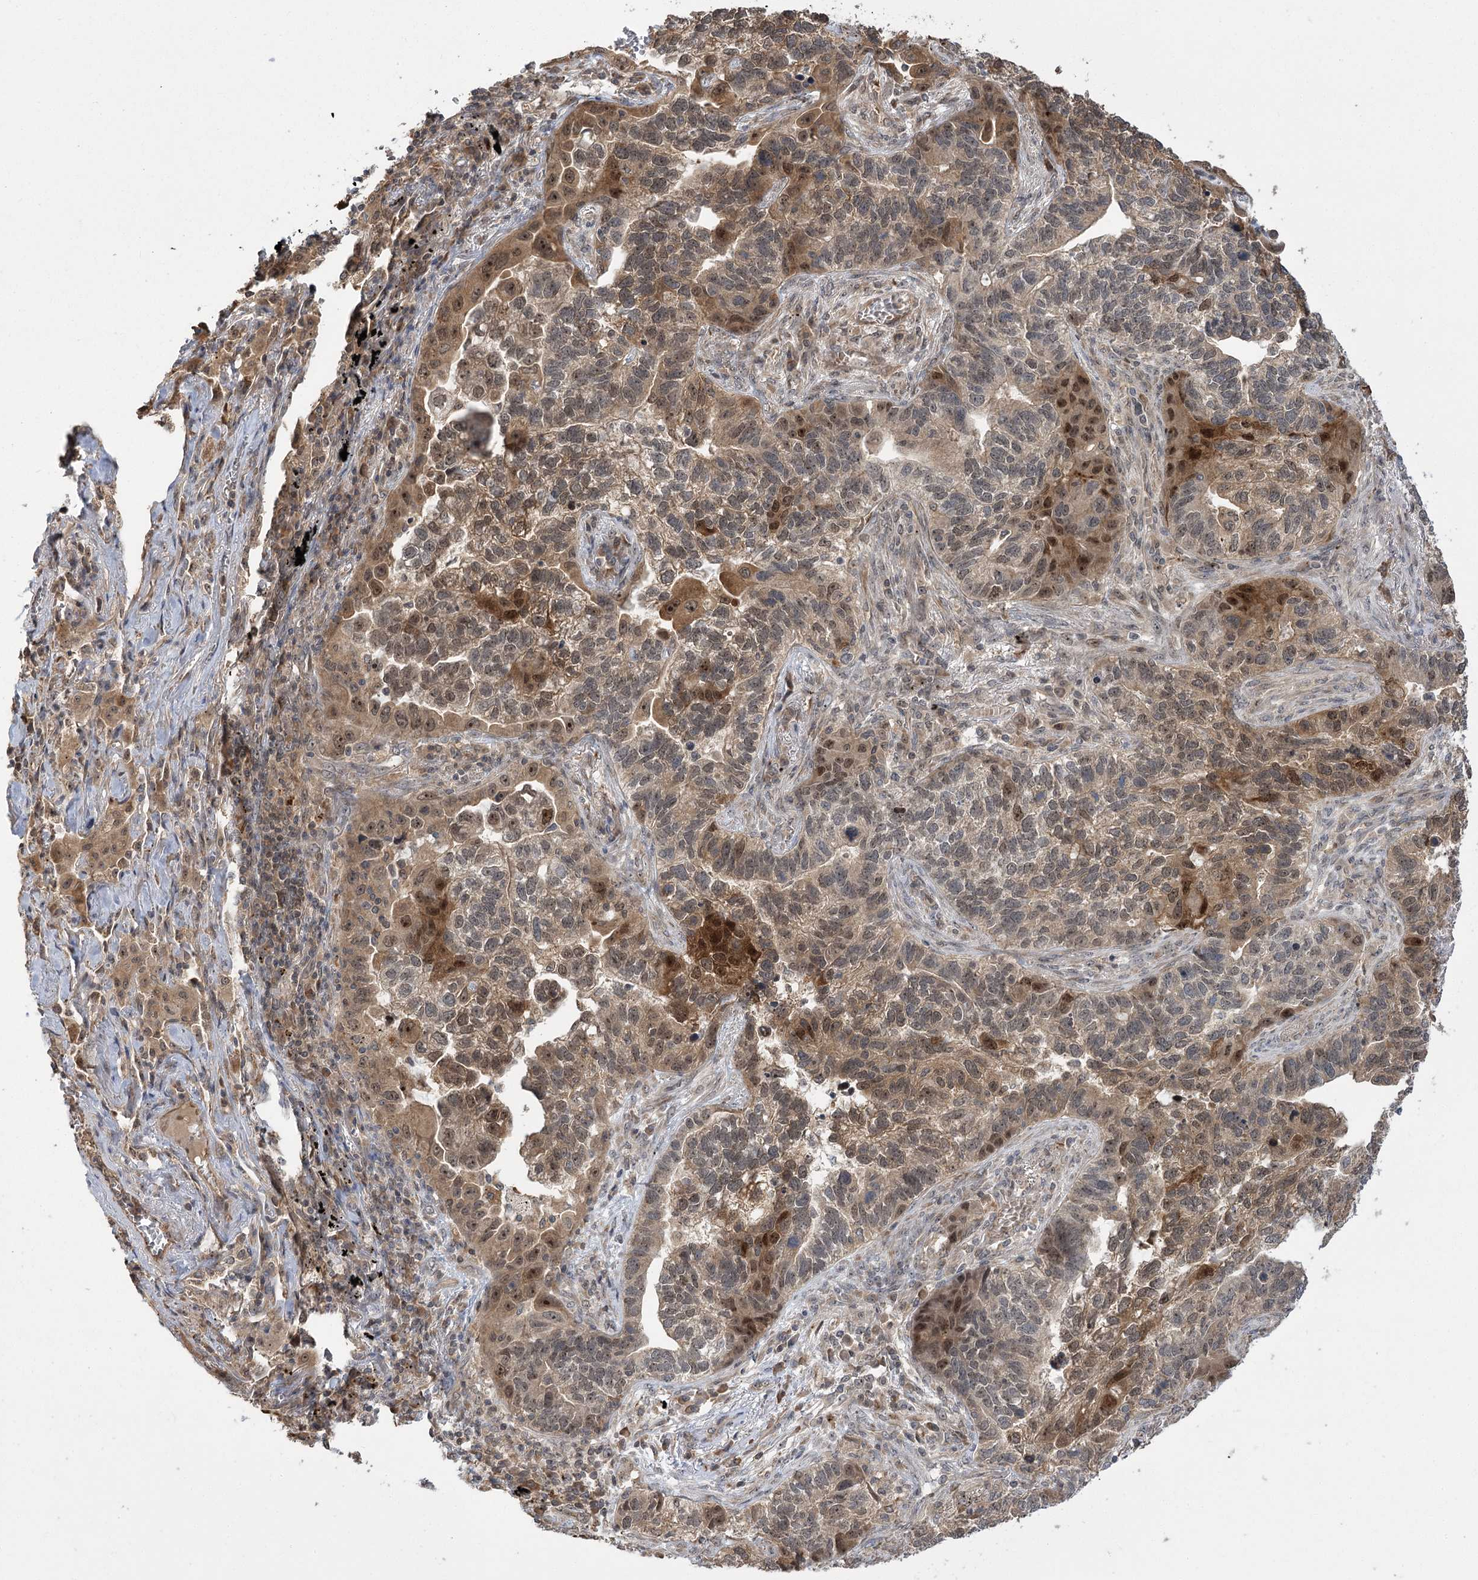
{"staining": {"intensity": "moderate", "quantity": "25%-75%", "location": "cytoplasmic/membranous,nuclear"}, "tissue": "lung cancer", "cell_type": "Tumor cells", "image_type": "cancer", "snomed": [{"axis": "morphology", "description": "Adenocarcinoma, NOS"}, {"axis": "topography", "description": "Lung"}], "caption": "This micrograph shows lung cancer stained with immunohistochemistry to label a protein in brown. The cytoplasmic/membranous and nuclear of tumor cells show moderate positivity for the protein. Nuclei are counter-stained blue.", "gene": "SERGEF", "patient": {"sex": "male", "age": 67}}